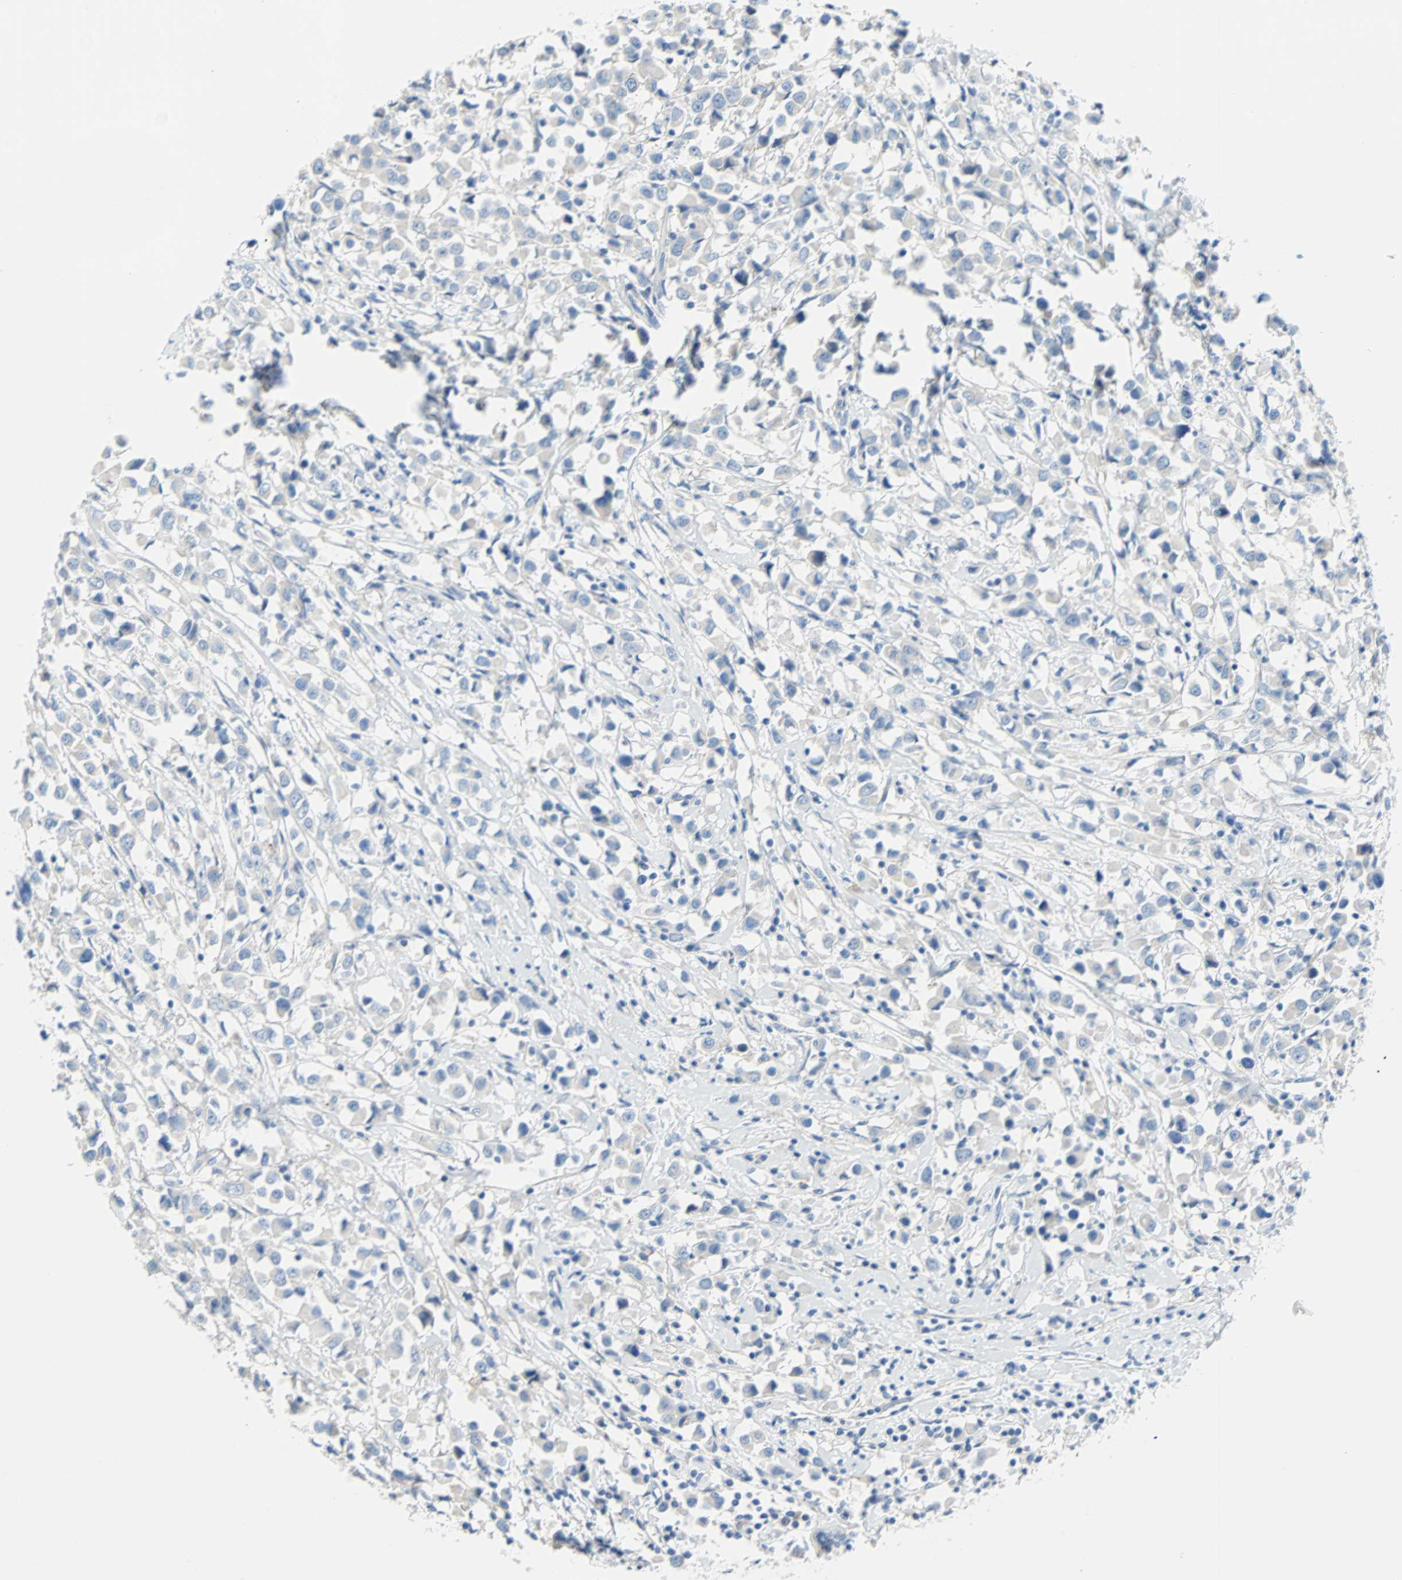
{"staining": {"intensity": "weak", "quantity": "<25%", "location": "cytoplasmic/membranous"}, "tissue": "breast cancer", "cell_type": "Tumor cells", "image_type": "cancer", "snomed": [{"axis": "morphology", "description": "Duct carcinoma"}, {"axis": "topography", "description": "Breast"}], "caption": "High power microscopy image of an immunohistochemistry photomicrograph of intraductal carcinoma (breast), revealing no significant staining in tumor cells. The staining is performed using DAB (3,3'-diaminobenzidine) brown chromogen with nuclei counter-stained in using hematoxylin.", "gene": "PDPN", "patient": {"sex": "female", "age": 61}}